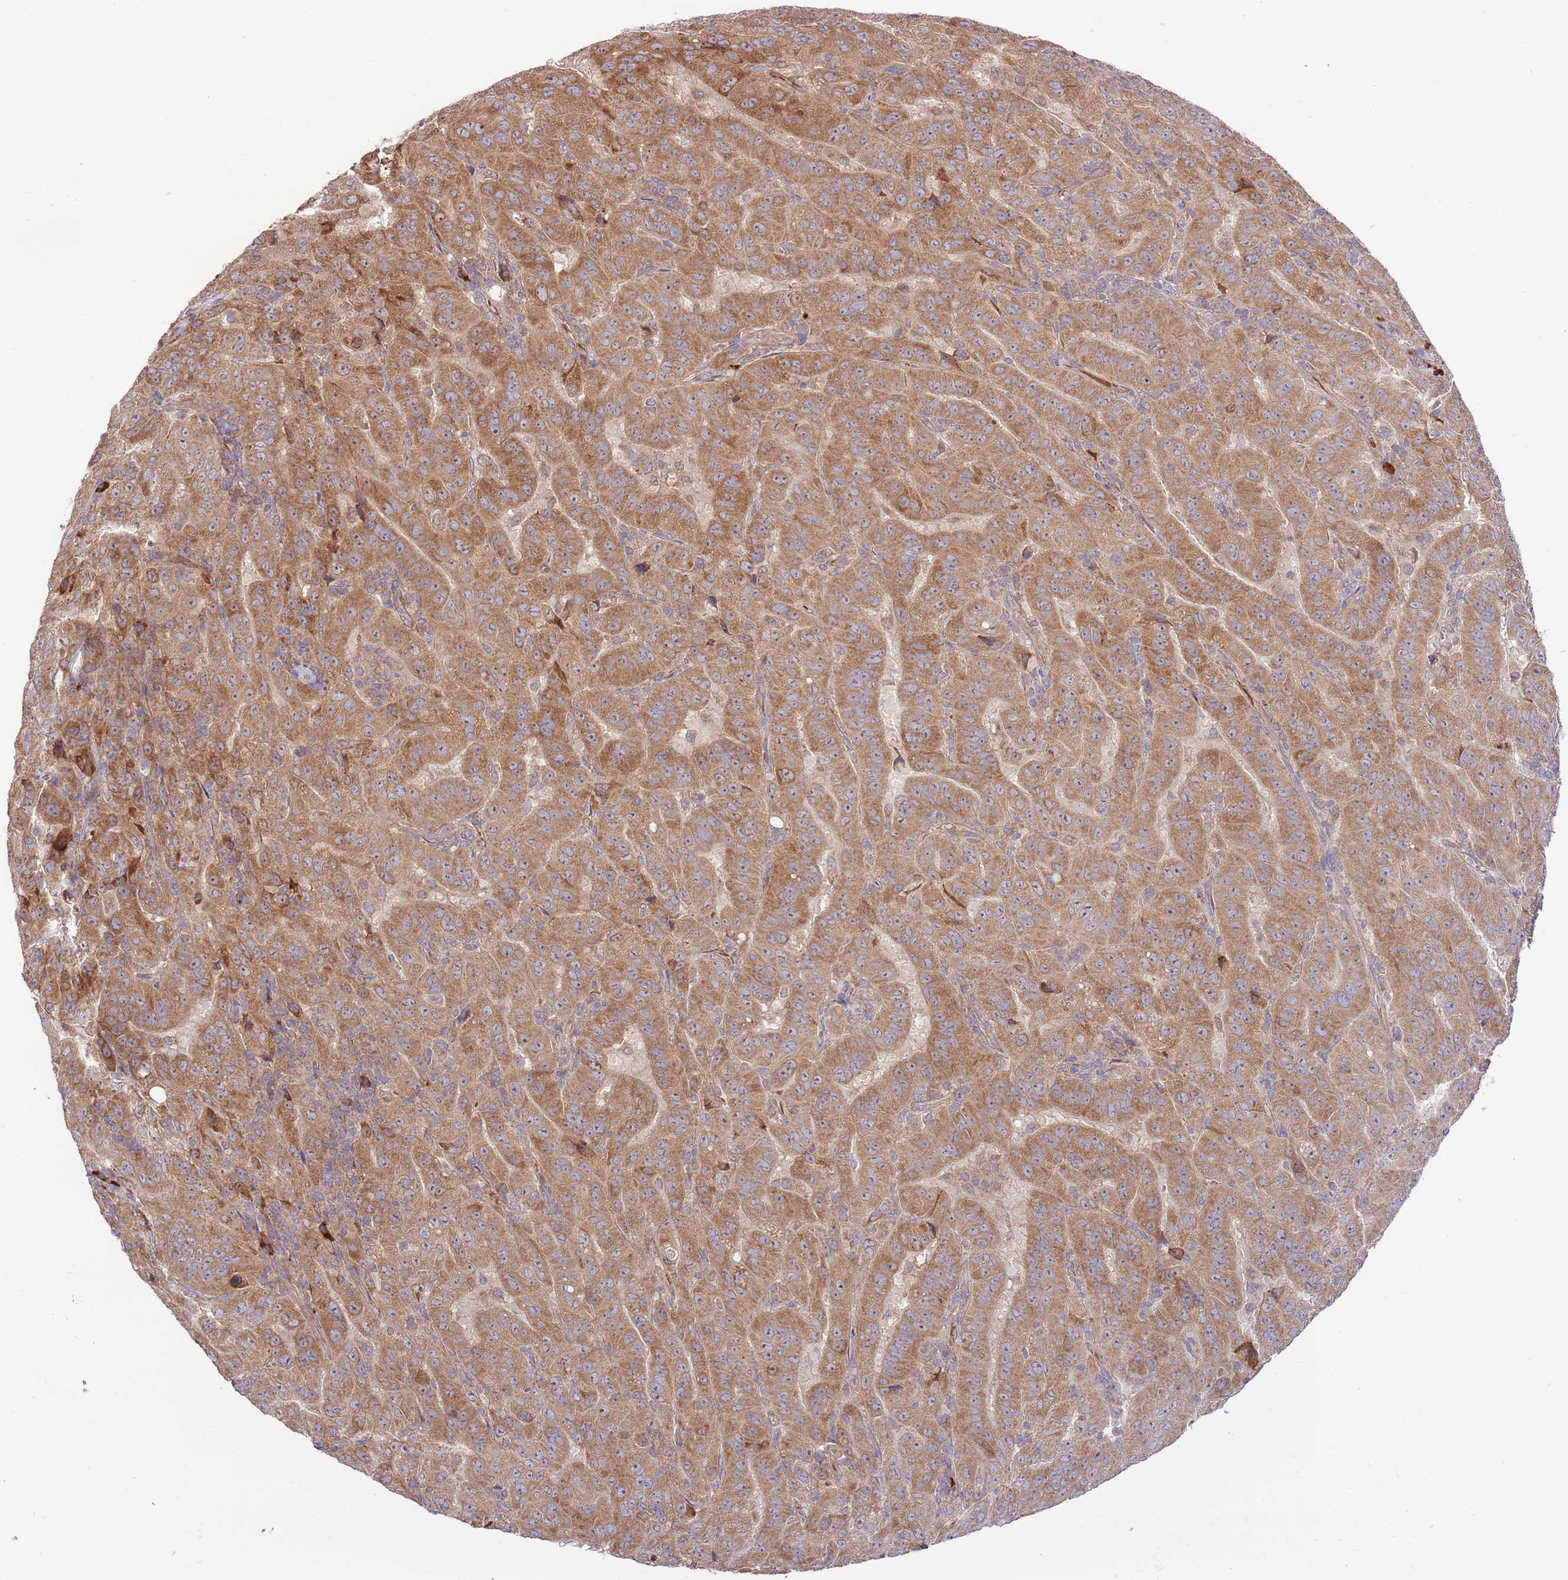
{"staining": {"intensity": "moderate", "quantity": ">75%", "location": "cytoplasmic/membranous"}, "tissue": "pancreatic cancer", "cell_type": "Tumor cells", "image_type": "cancer", "snomed": [{"axis": "morphology", "description": "Adenocarcinoma, NOS"}, {"axis": "topography", "description": "Pancreas"}], "caption": "The image displays a brown stain indicating the presence of a protein in the cytoplasmic/membranous of tumor cells in adenocarcinoma (pancreatic).", "gene": "DAND5", "patient": {"sex": "male", "age": 63}}